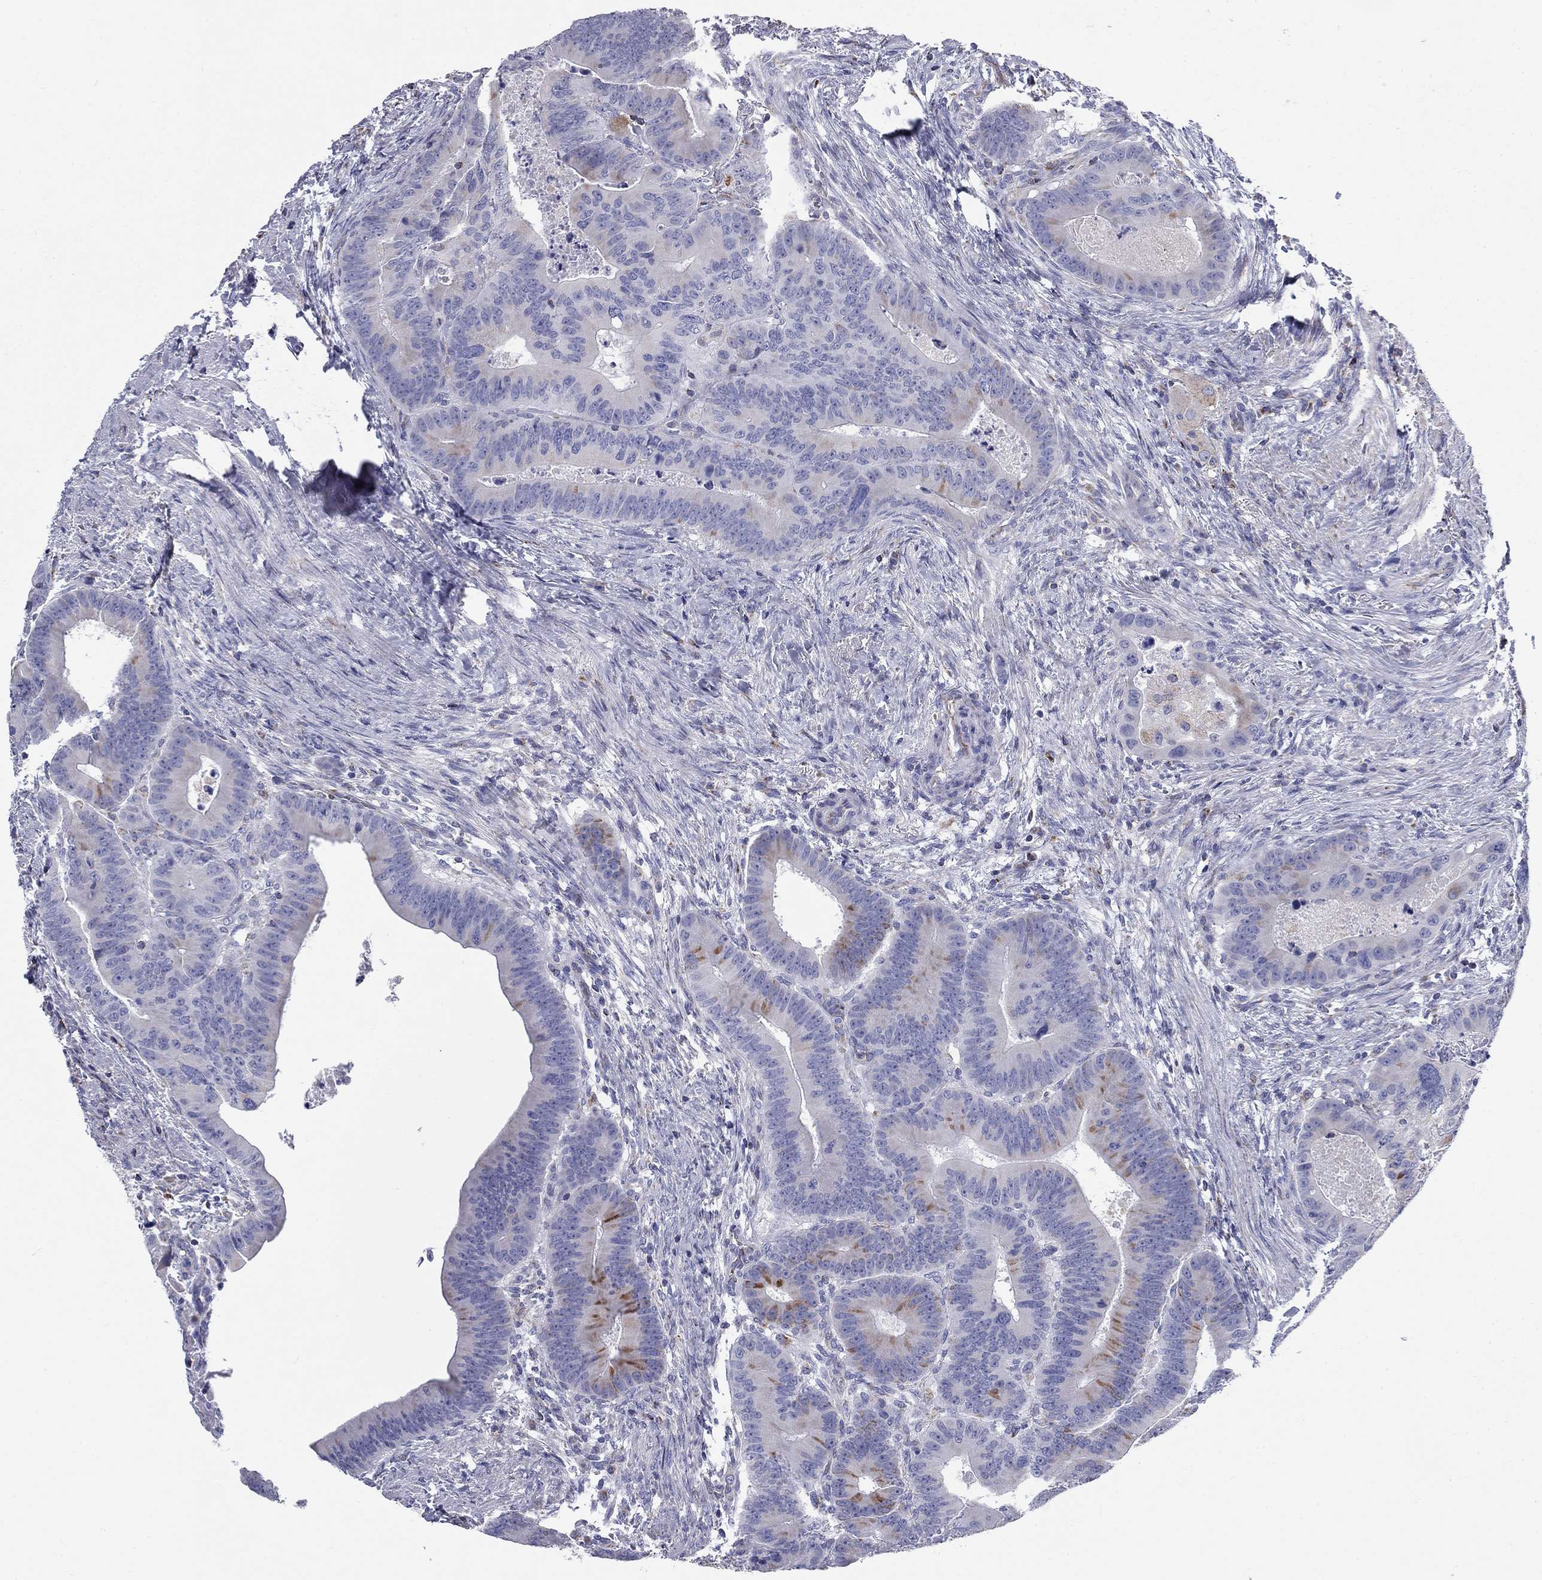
{"staining": {"intensity": "moderate", "quantity": "<25%", "location": "cytoplasmic/membranous"}, "tissue": "colorectal cancer", "cell_type": "Tumor cells", "image_type": "cancer", "snomed": [{"axis": "morphology", "description": "Adenocarcinoma, NOS"}, {"axis": "topography", "description": "Rectum"}], "caption": "Immunohistochemical staining of adenocarcinoma (colorectal) demonstrates low levels of moderate cytoplasmic/membranous positivity in about <25% of tumor cells.", "gene": "NDUFA4L2", "patient": {"sex": "male", "age": 64}}